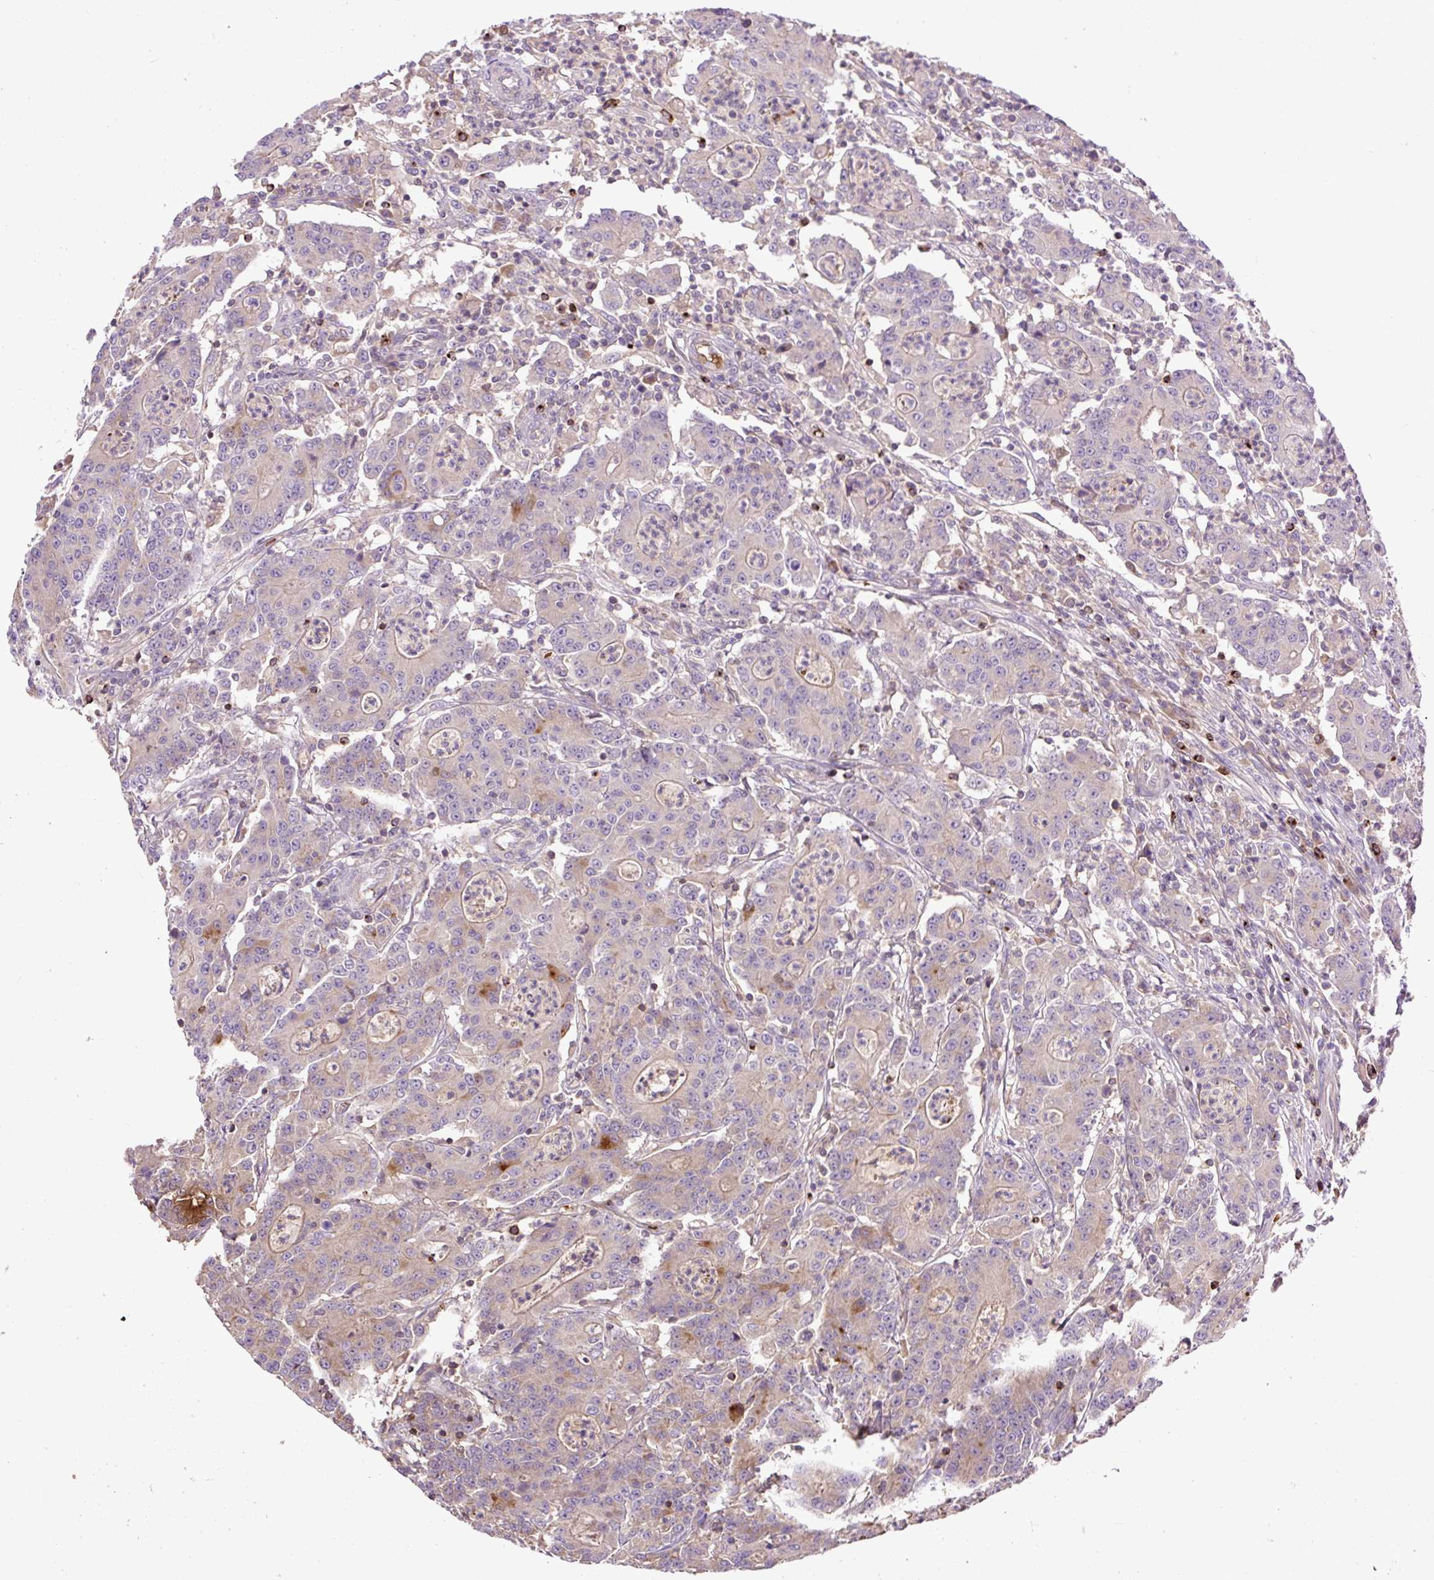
{"staining": {"intensity": "moderate", "quantity": "<25%", "location": "cytoplasmic/membranous"}, "tissue": "colorectal cancer", "cell_type": "Tumor cells", "image_type": "cancer", "snomed": [{"axis": "morphology", "description": "Adenocarcinoma, NOS"}, {"axis": "topography", "description": "Colon"}], "caption": "This is an image of immunohistochemistry (IHC) staining of adenocarcinoma (colorectal), which shows moderate expression in the cytoplasmic/membranous of tumor cells.", "gene": "CXCL13", "patient": {"sex": "male", "age": 83}}